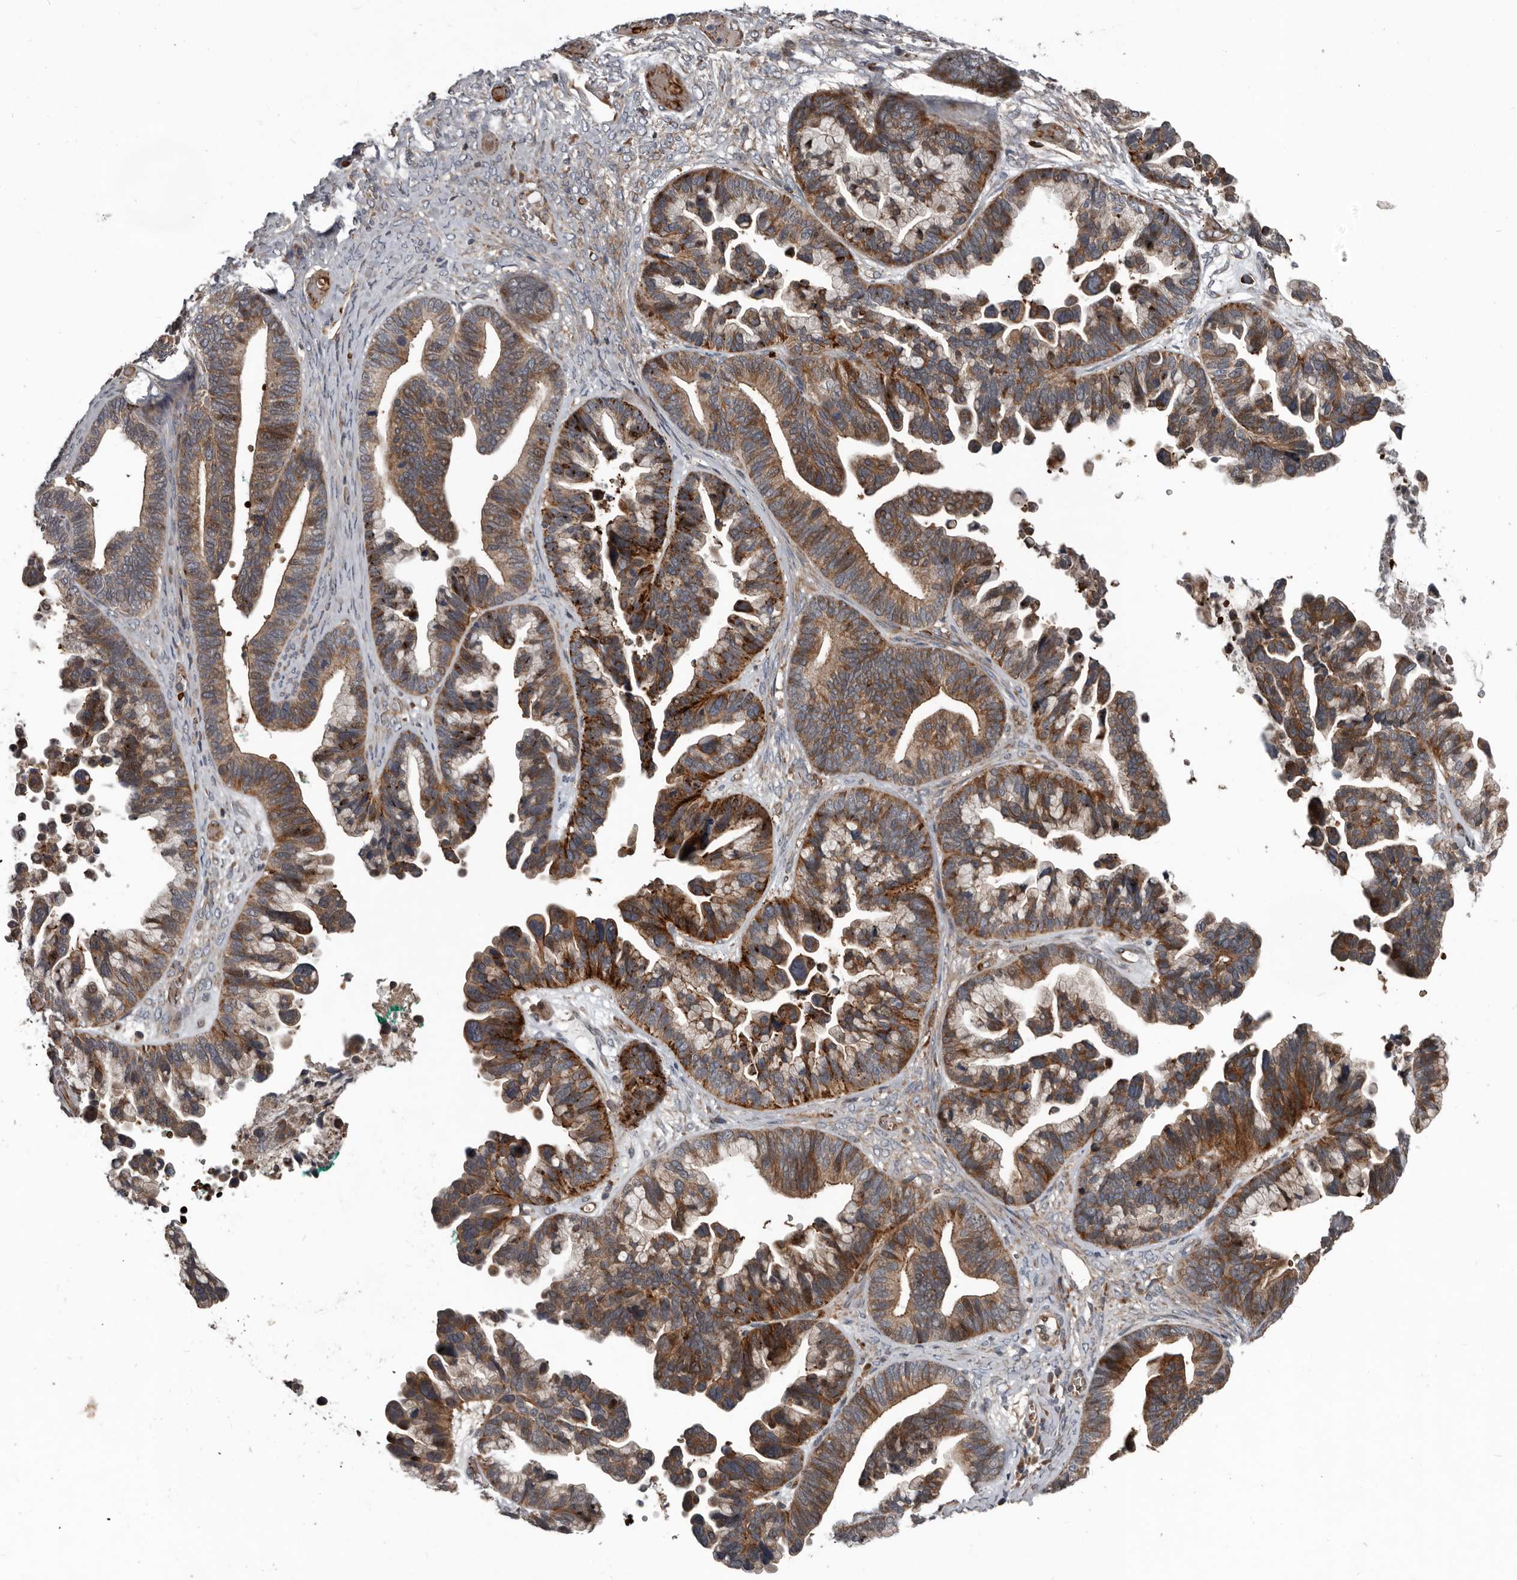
{"staining": {"intensity": "strong", "quantity": ">75%", "location": "cytoplasmic/membranous"}, "tissue": "ovarian cancer", "cell_type": "Tumor cells", "image_type": "cancer", "snomed": [{"axis": "morphology", "description": "Cystadenocarcinoma, serous, NOS"}, {"axis": "topography", "description": "Ovary"}], "caption": "A brown stain labels strong cytoplasmic/membranous expression of a protein in ovarian cancer tumor cells.", "gene": "FBXO31", "patient": {"sex": "female", "age": 56}}